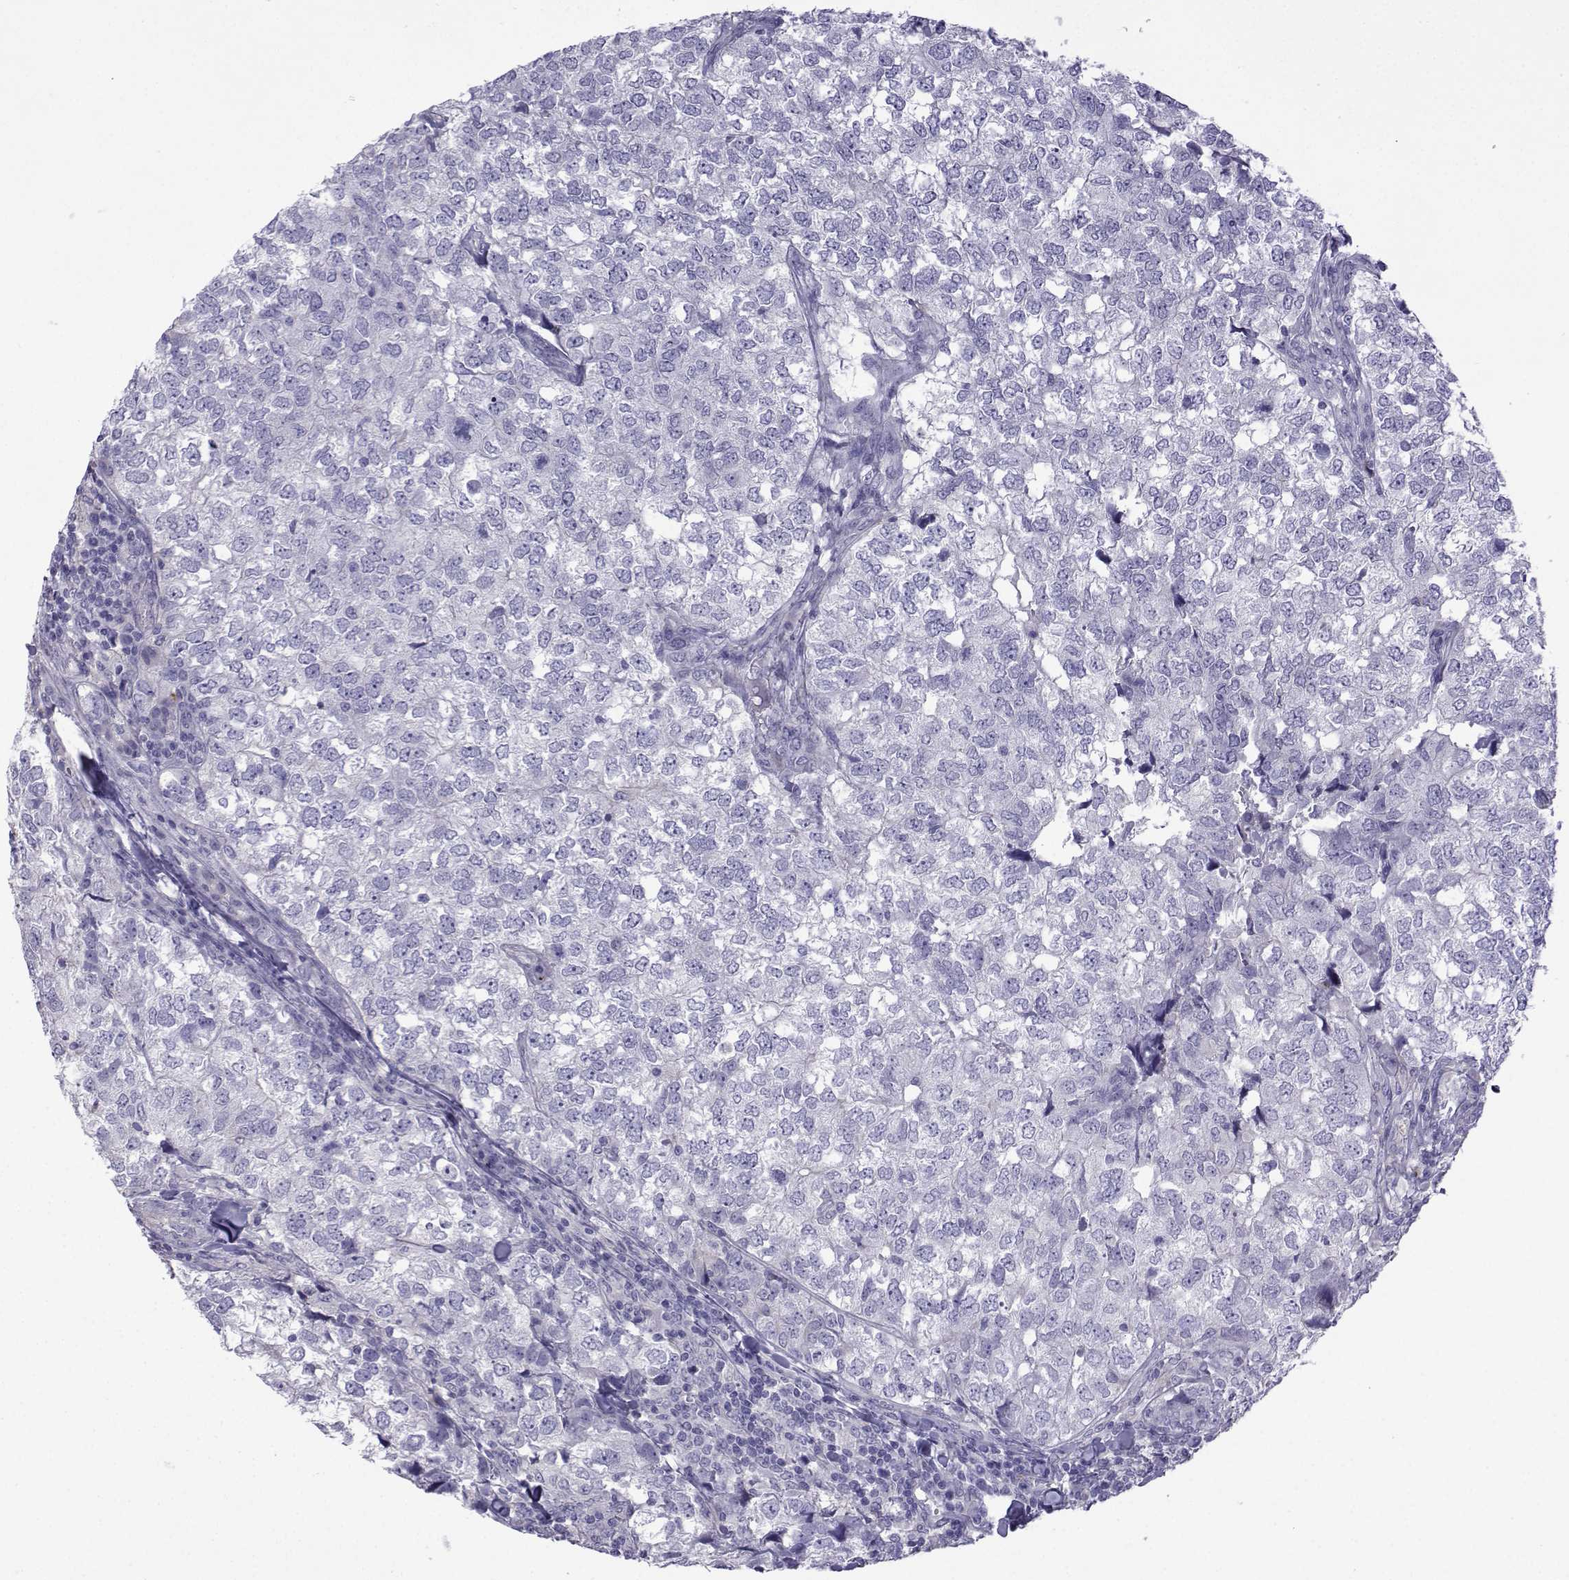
{"staining": {"intensity": "negative", "quantity": "none", "location": "none"}, "tissue": "breast cancer", "cell_type": "Tumor cells", "image_type": "cancer", "snomed": [{"axis": "morphology", "description": "Duct carcinoma"}, {"axis": "topography", "description": "Breast"}], "caption": "Tumor cells are negative for brown protein staining in breast cancer.", "gene": "CFAP70", "patient": {"sex": "female", "age": 30}}